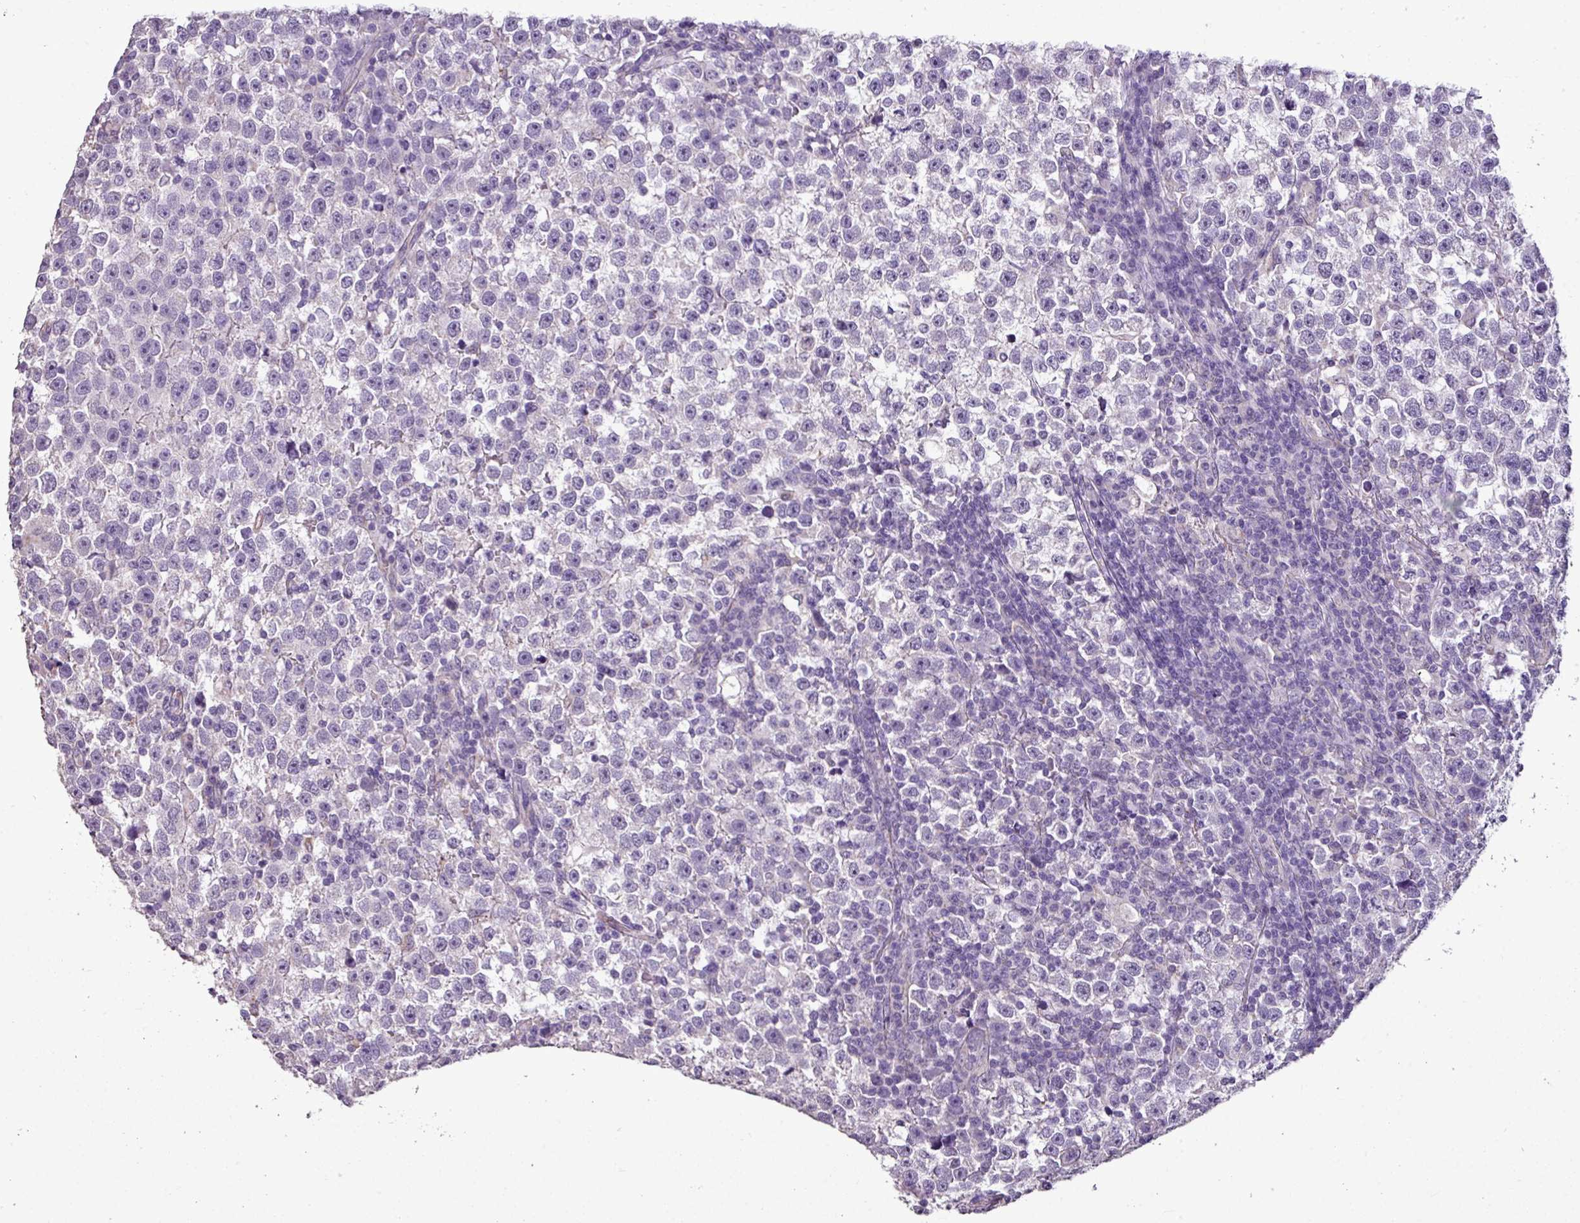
{"staining": {"intensity": "negative", "quantity": "none", "location": "none"}, "tissue": "testis cancer", "cell_type": "Tumor cells", "image_type": "cancer", "snomed": [{"axis": "morphology", "description": "Normal tissue, NOS"}, {"axis": "morphology", "description": "Seminoma, NOS"}, {"axis": "topography", "description": "Testis"}], "caption": "DAB (3,3'-diaminobenzidine) immunohistochemical staining of testis cancer displays no significant expression in tumor cells.", "gene": "ALDH2", "patient": {"sex": "male", "age": 43}}